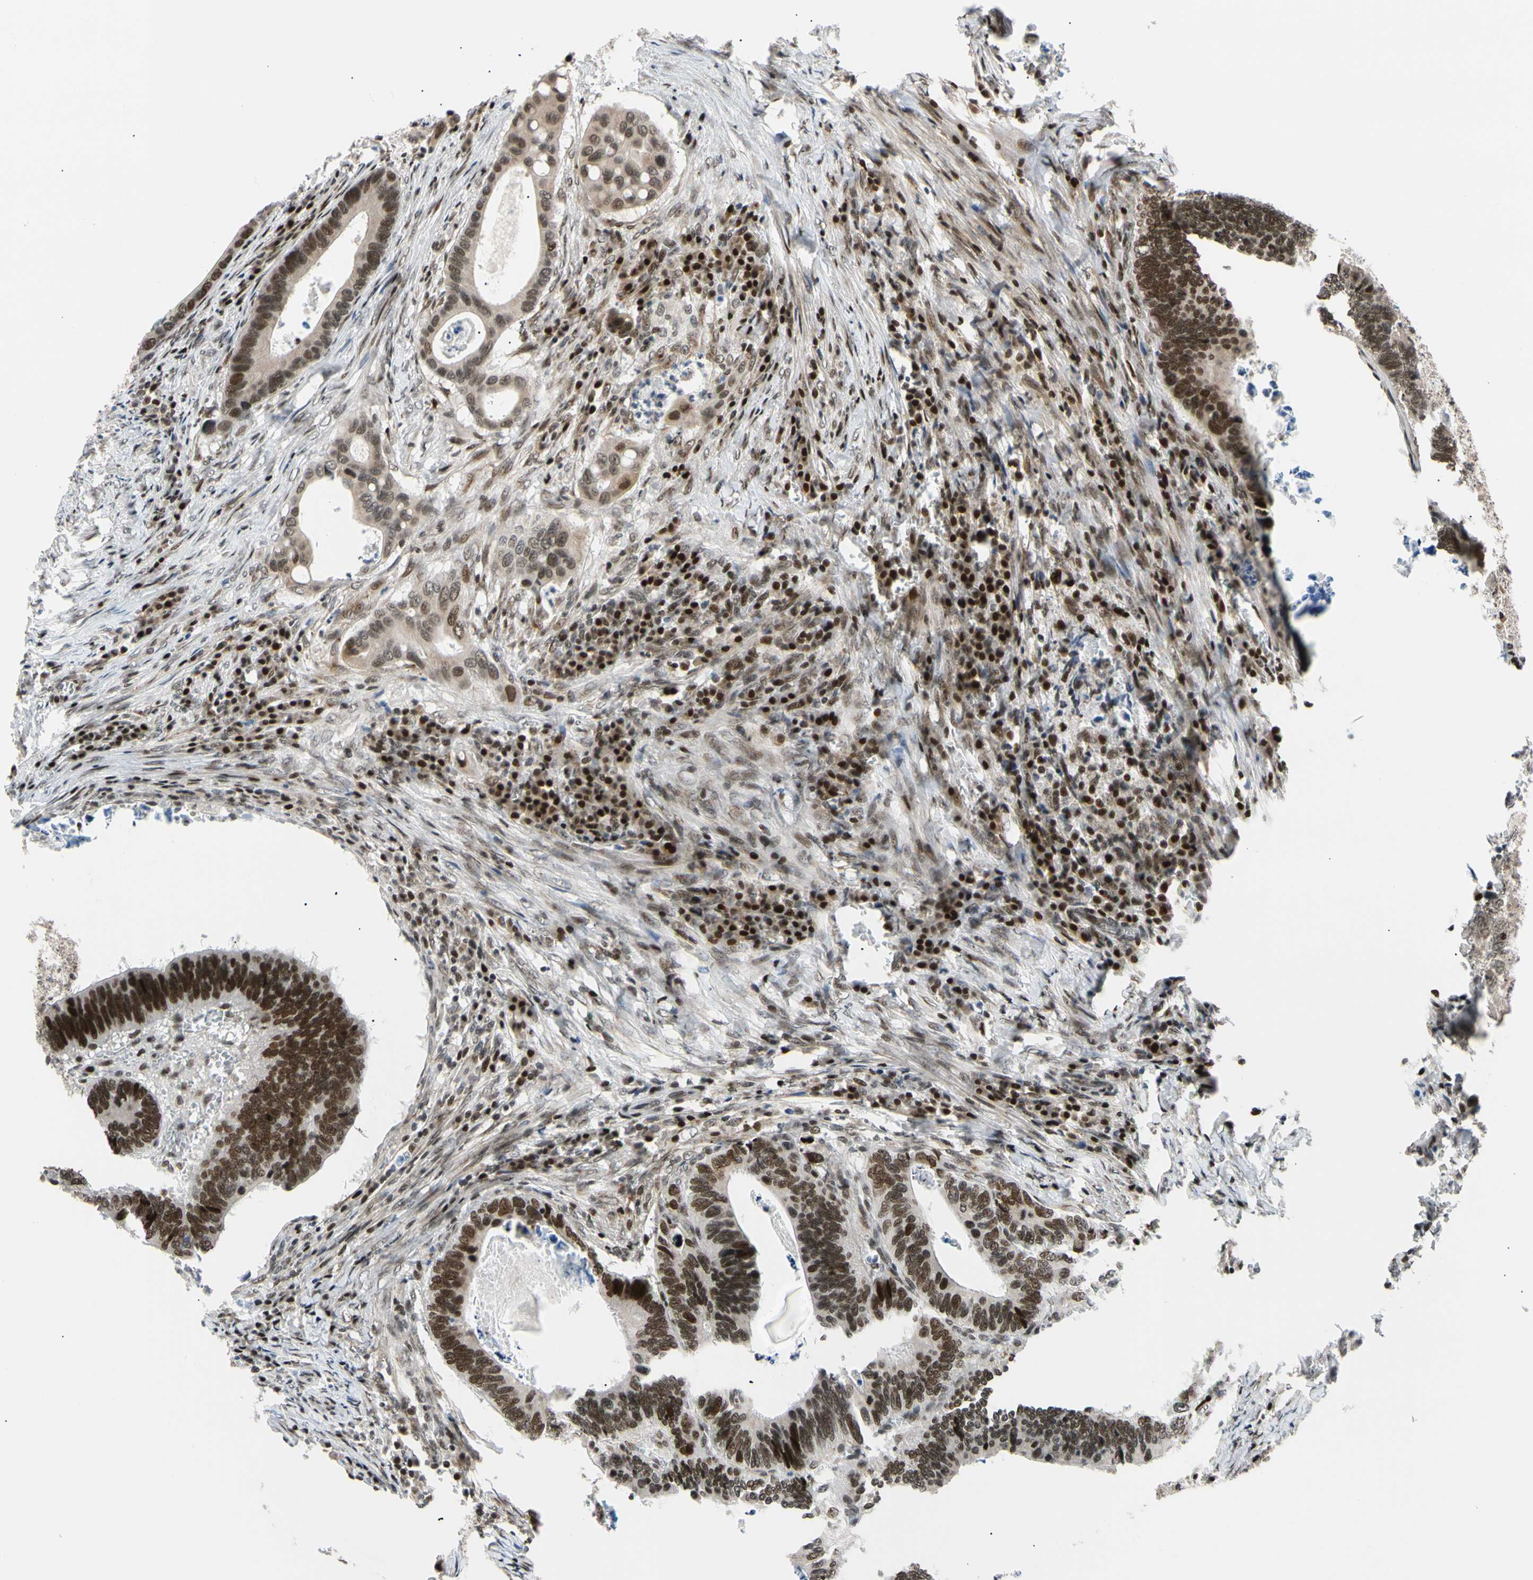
{"staining": {"intensity": "strong", "quantity": ">75%", "location": "nuclear"}, "tissue": "colorectal cancer", "cell_type": "Tumor cells", "image_type": "cancer", "snomed": [{"axis": "morphology", "description": "Adenocarcinoma, NOS"}, {"axis": "topography", "description": "Colon"}], "caption": "Protein staining of colorectal cancer (adenocarcinoma) tissue exhibits strong nuclear staining in approximately >75% of tumor cells.", "gene": "E2F1", "patient": {"sex": "male", "age": 72}}